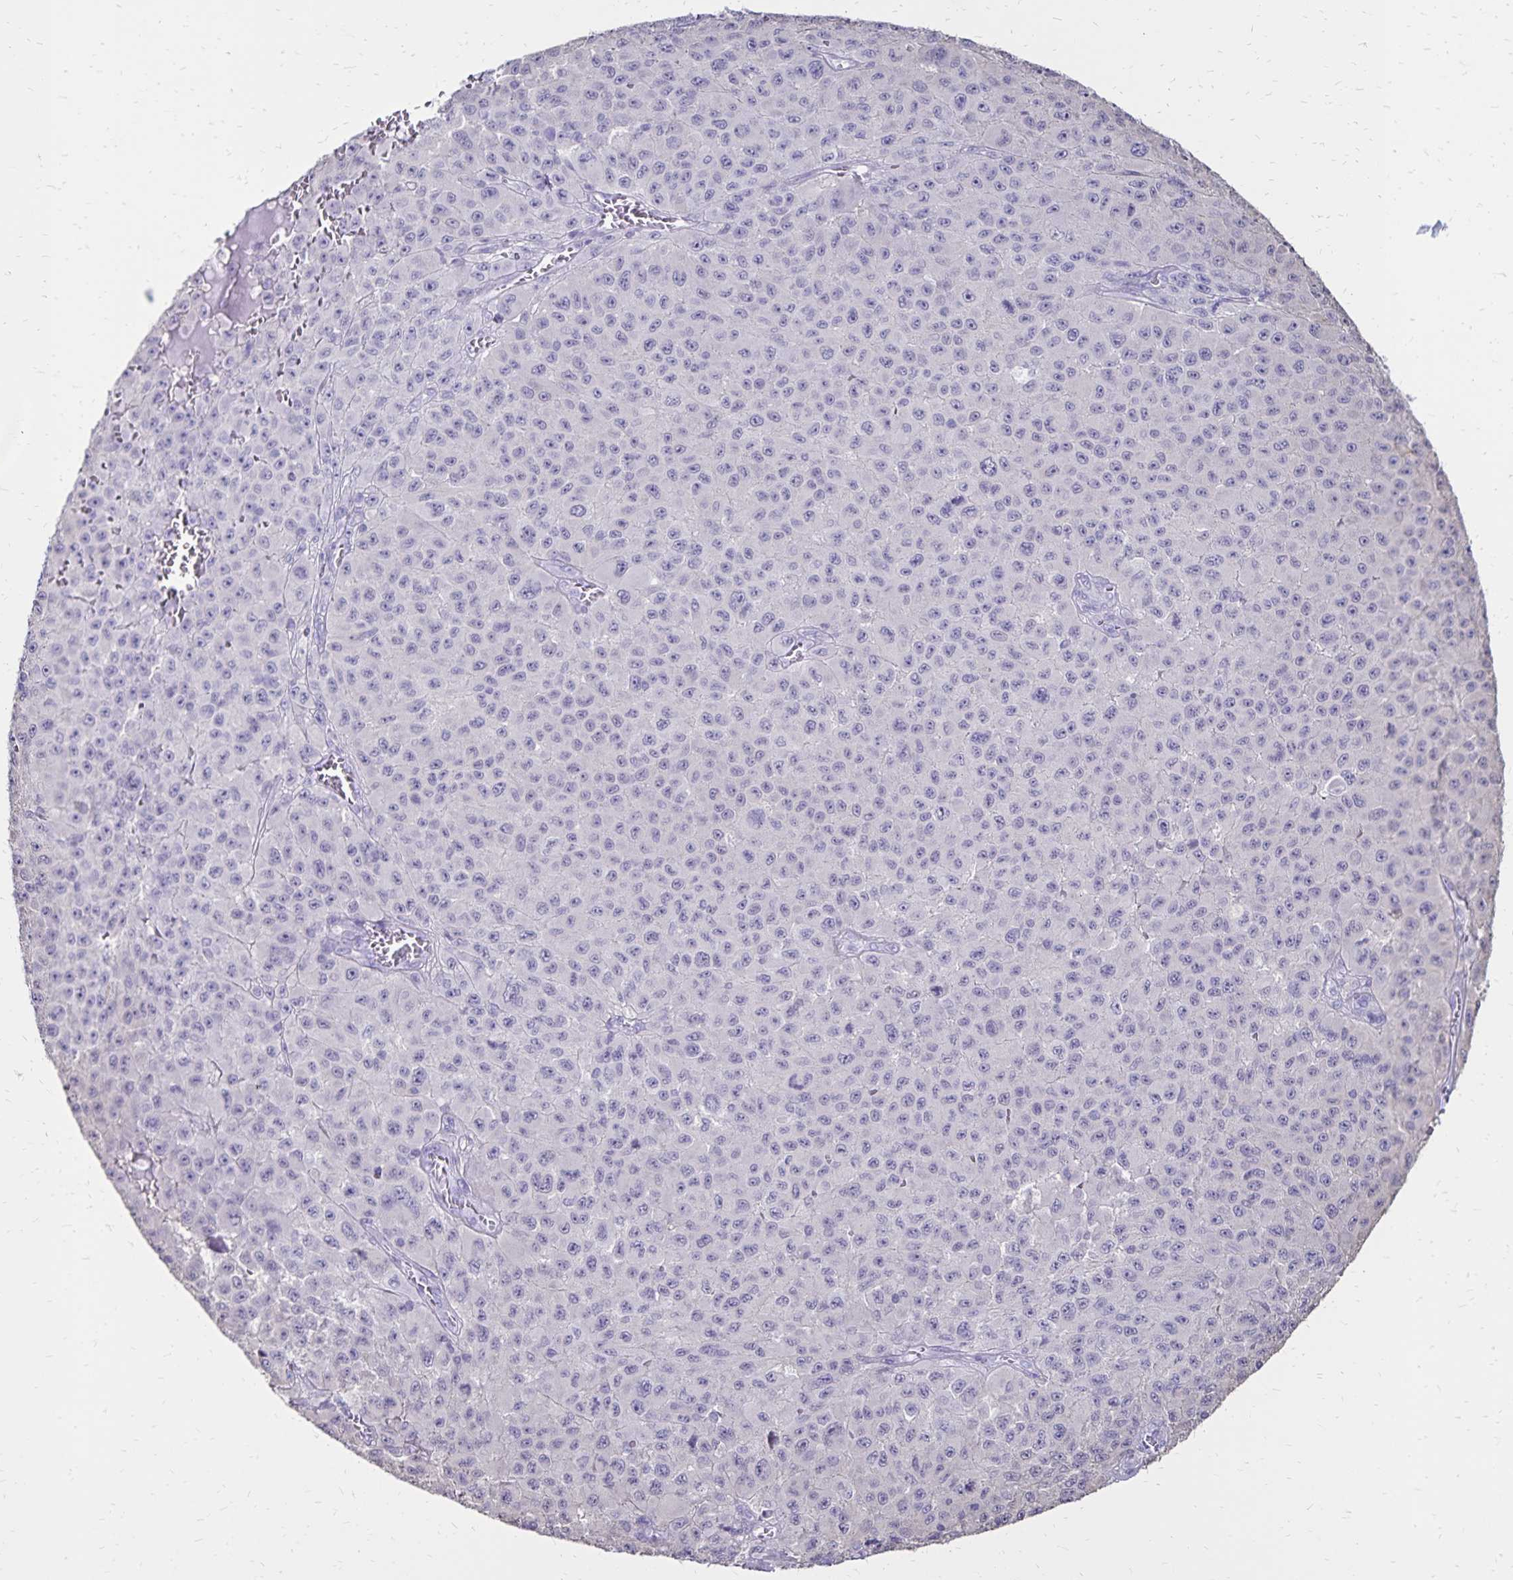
{"staining": {"intensity": "negative", "quantity": "none", "location": "none"}, "tissue": "melanoma", "cell_type": "Tumor cells", "image_type": "cancer", "snomed": [{"axis": "morphology", "description": "Malignant melanoma, NOS"}, {"axis": "topography", "description": "Skin"}], "caption": "IHC of melanoma reveals no positivity in tumor cells. (IHC, brightfield microscopy, high magnification).", "gene": "SH3GL3", "patient": {"sex": "male", "age": 73}}